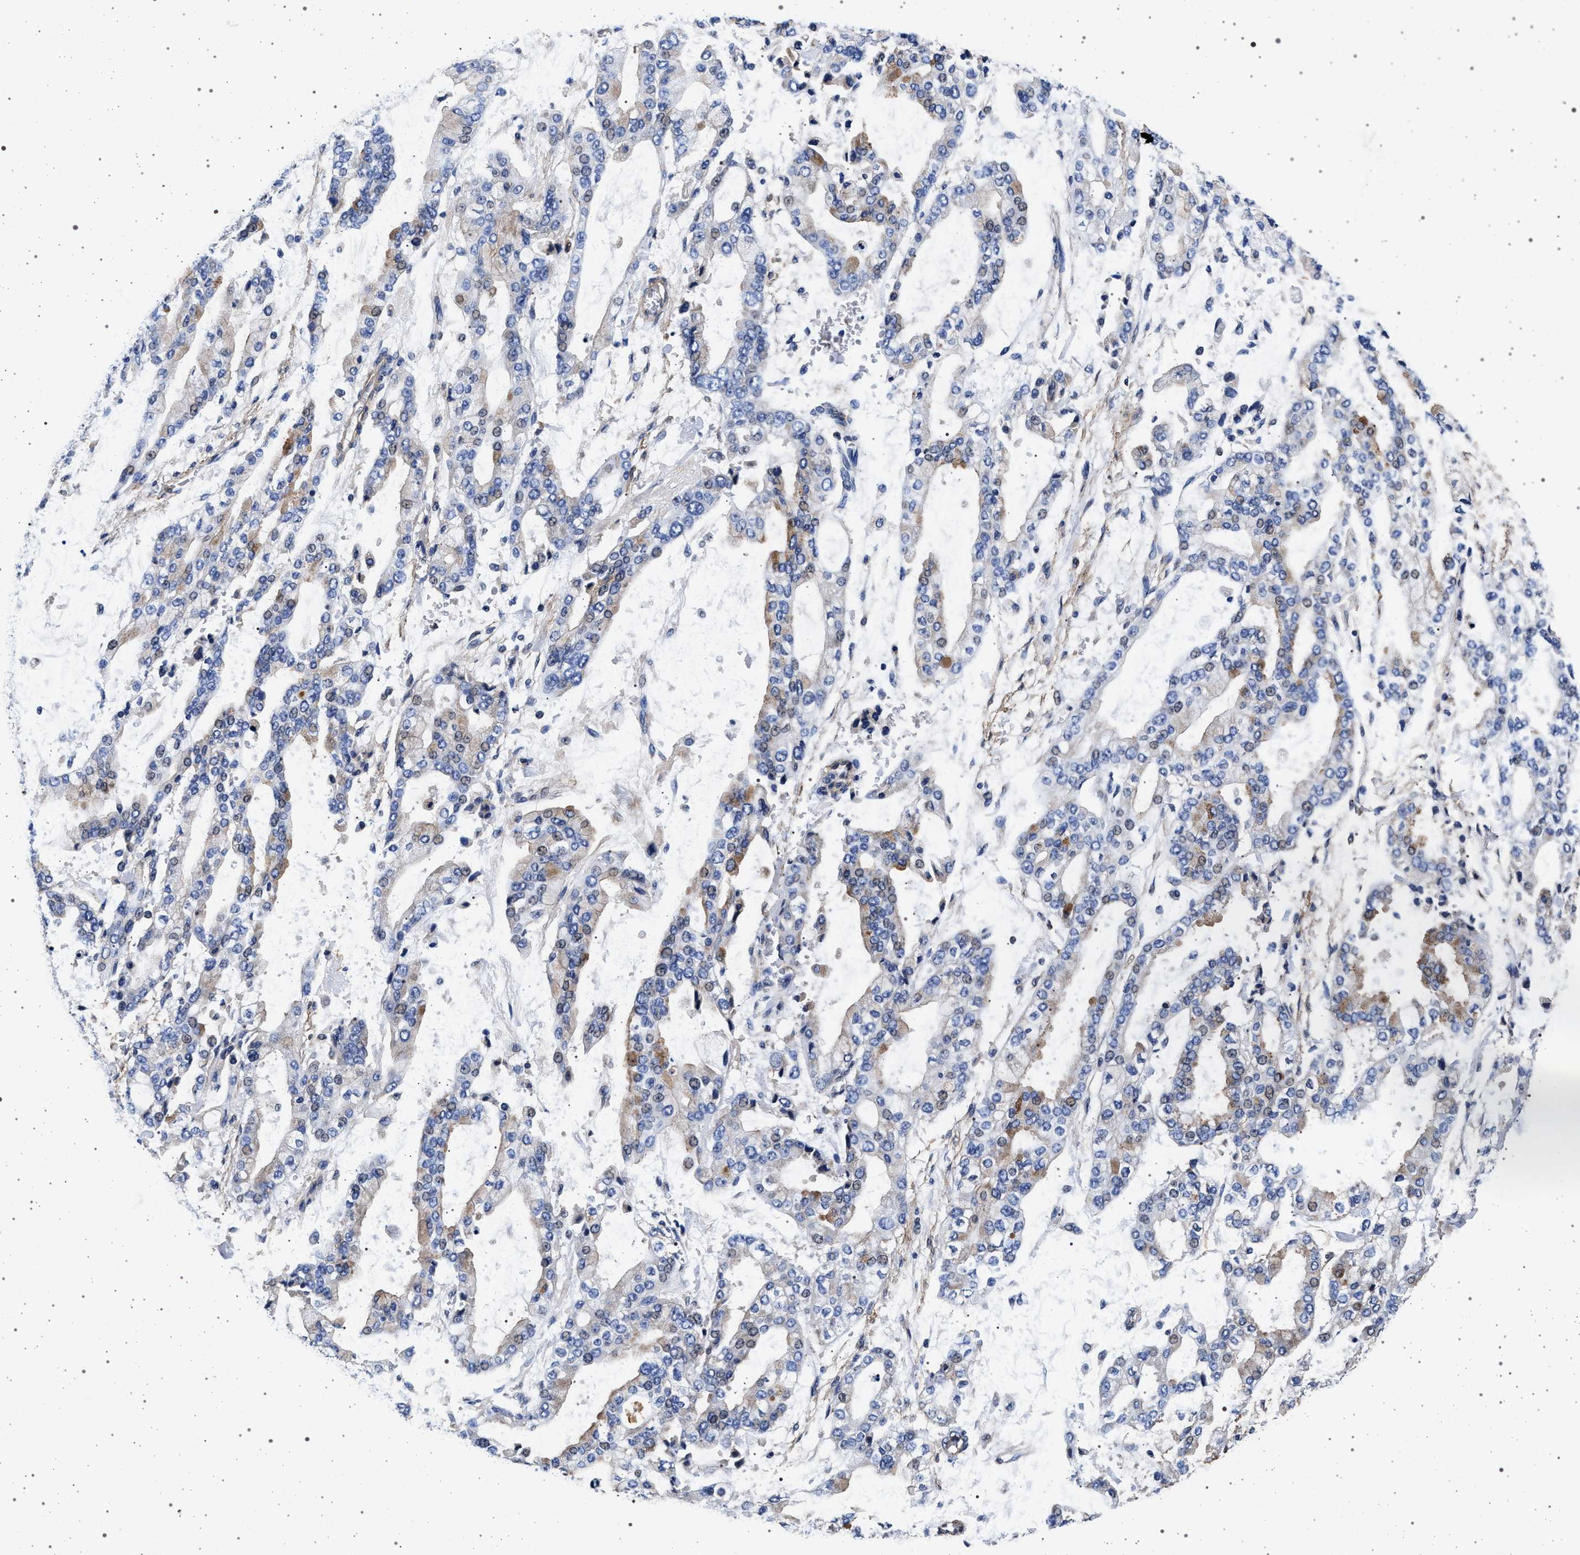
{"staining": {"intensity": "weak", "quantity": "<25%", "location": "nuclear"}, "tissue": "stomach cancer", "cell_type": "Tumor cells", "image_type": "cancer", "snomed": [{"axis": "morphology", "description": "Normal tissue, NOS"}, {"axis": "morphology", "description": "Adenocarcinoma, NOS"}, {"axis": "topography", "description": "Stomach, upper"}, {"axis": "topography", "description": "Stomach"}], "caption": "Immunohistochemistry micrograph of stomach cancer stained for a protein (brown), which shows no positivity in tumor cells.", "gene": "KCNK6", "patient": {"sex": "male", "age": 76}}